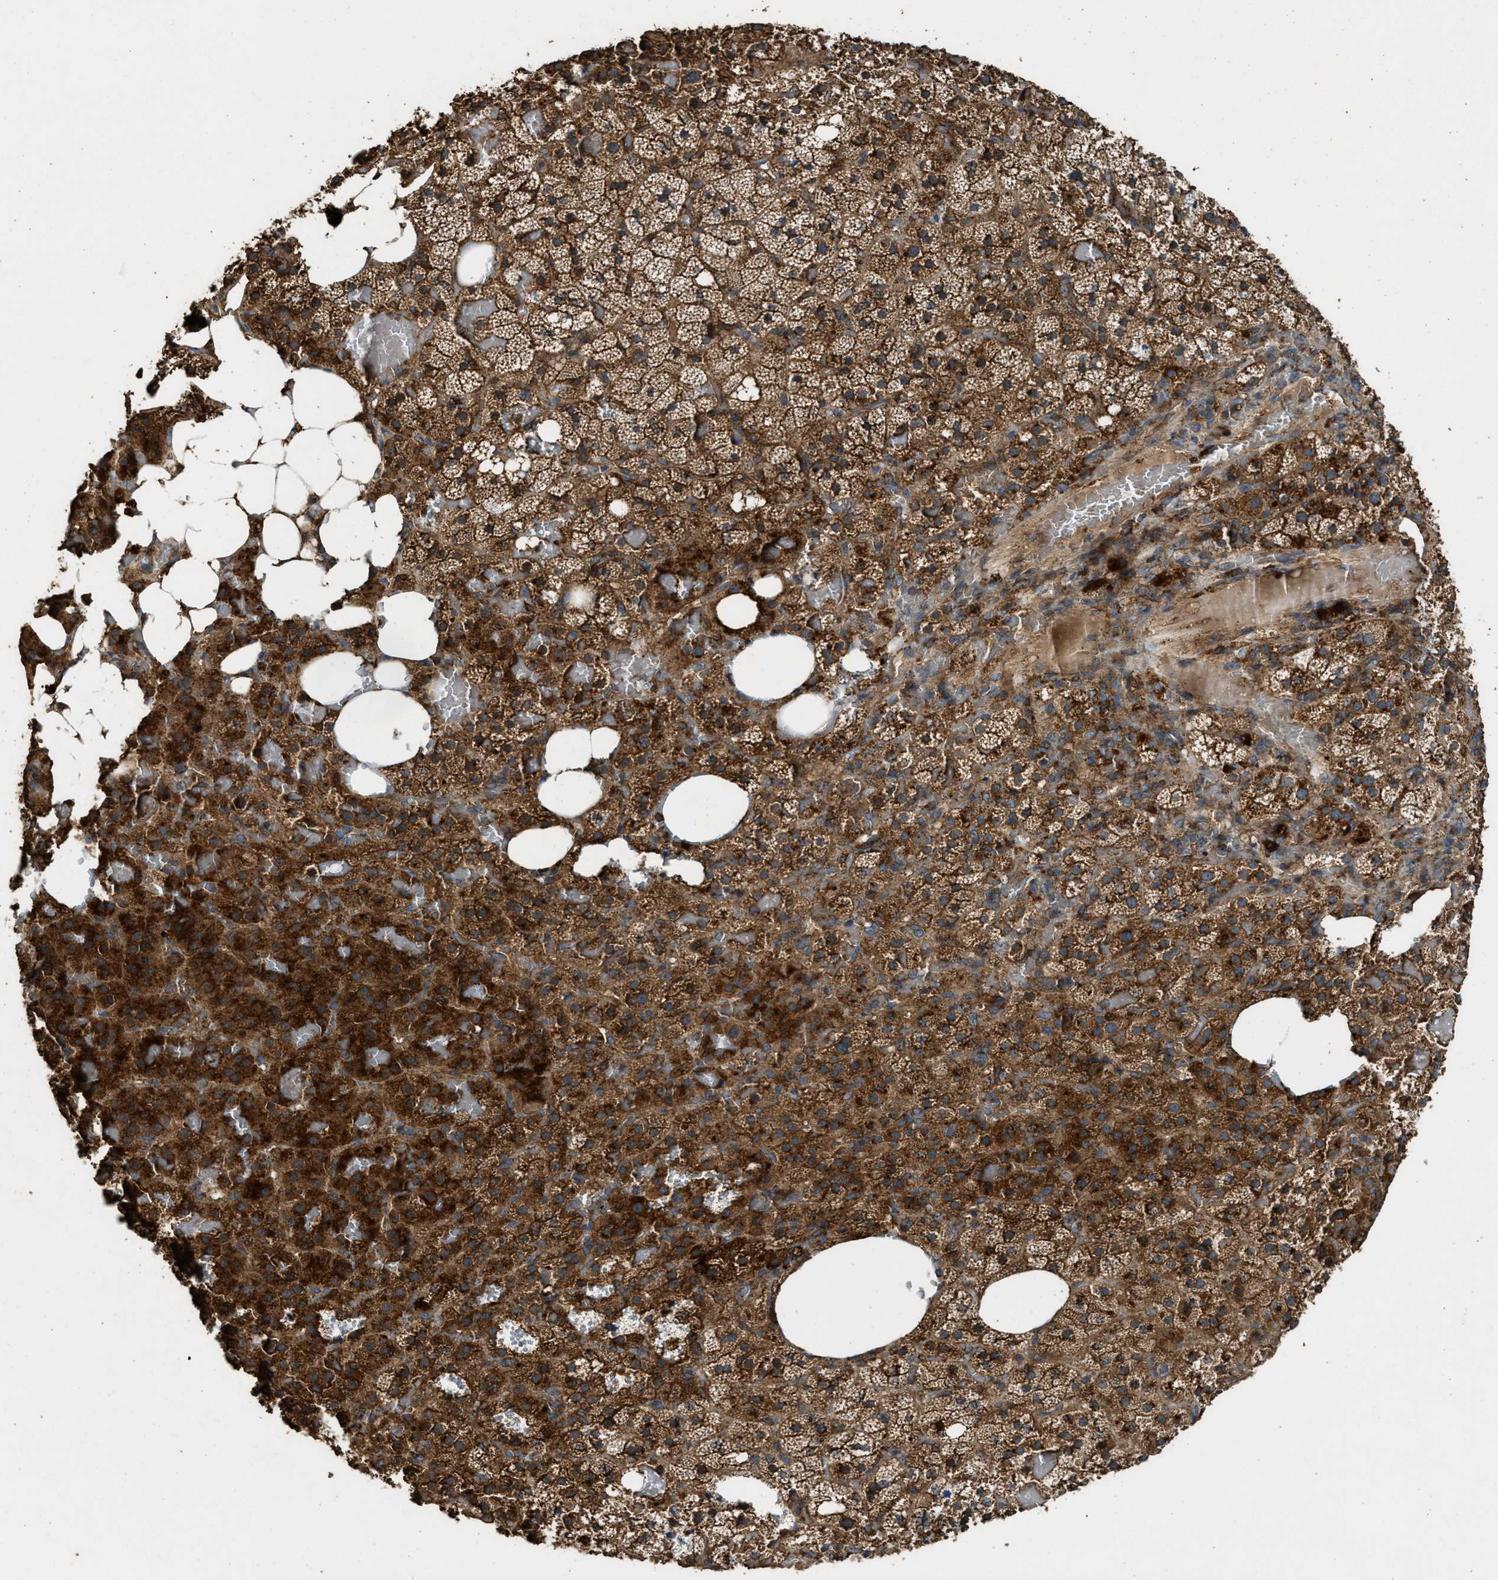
{"staining": {"intensity": "strong", "quantity": ">75%", "location": "cytoplasmic/membranous"}, "tissue": "adrenal gland", "cell_type": "Glandular cells", "image_type": "normal", "snomed": [{"axis": "morphology", "description": "Normal tissue, NOS"}, {"axis": "topography", "description": "Adrenal gland"}], "caption": "Glandular cells demonstrate strong cytoplasmic/membranous expression in about >75% of cells in unremarkable adrenal gland. (brown staining indicates protein expression, while blue staining denotes nuclei).", "gene": "MAP3K8", "patient": {"sex": "female", "age": 59}}